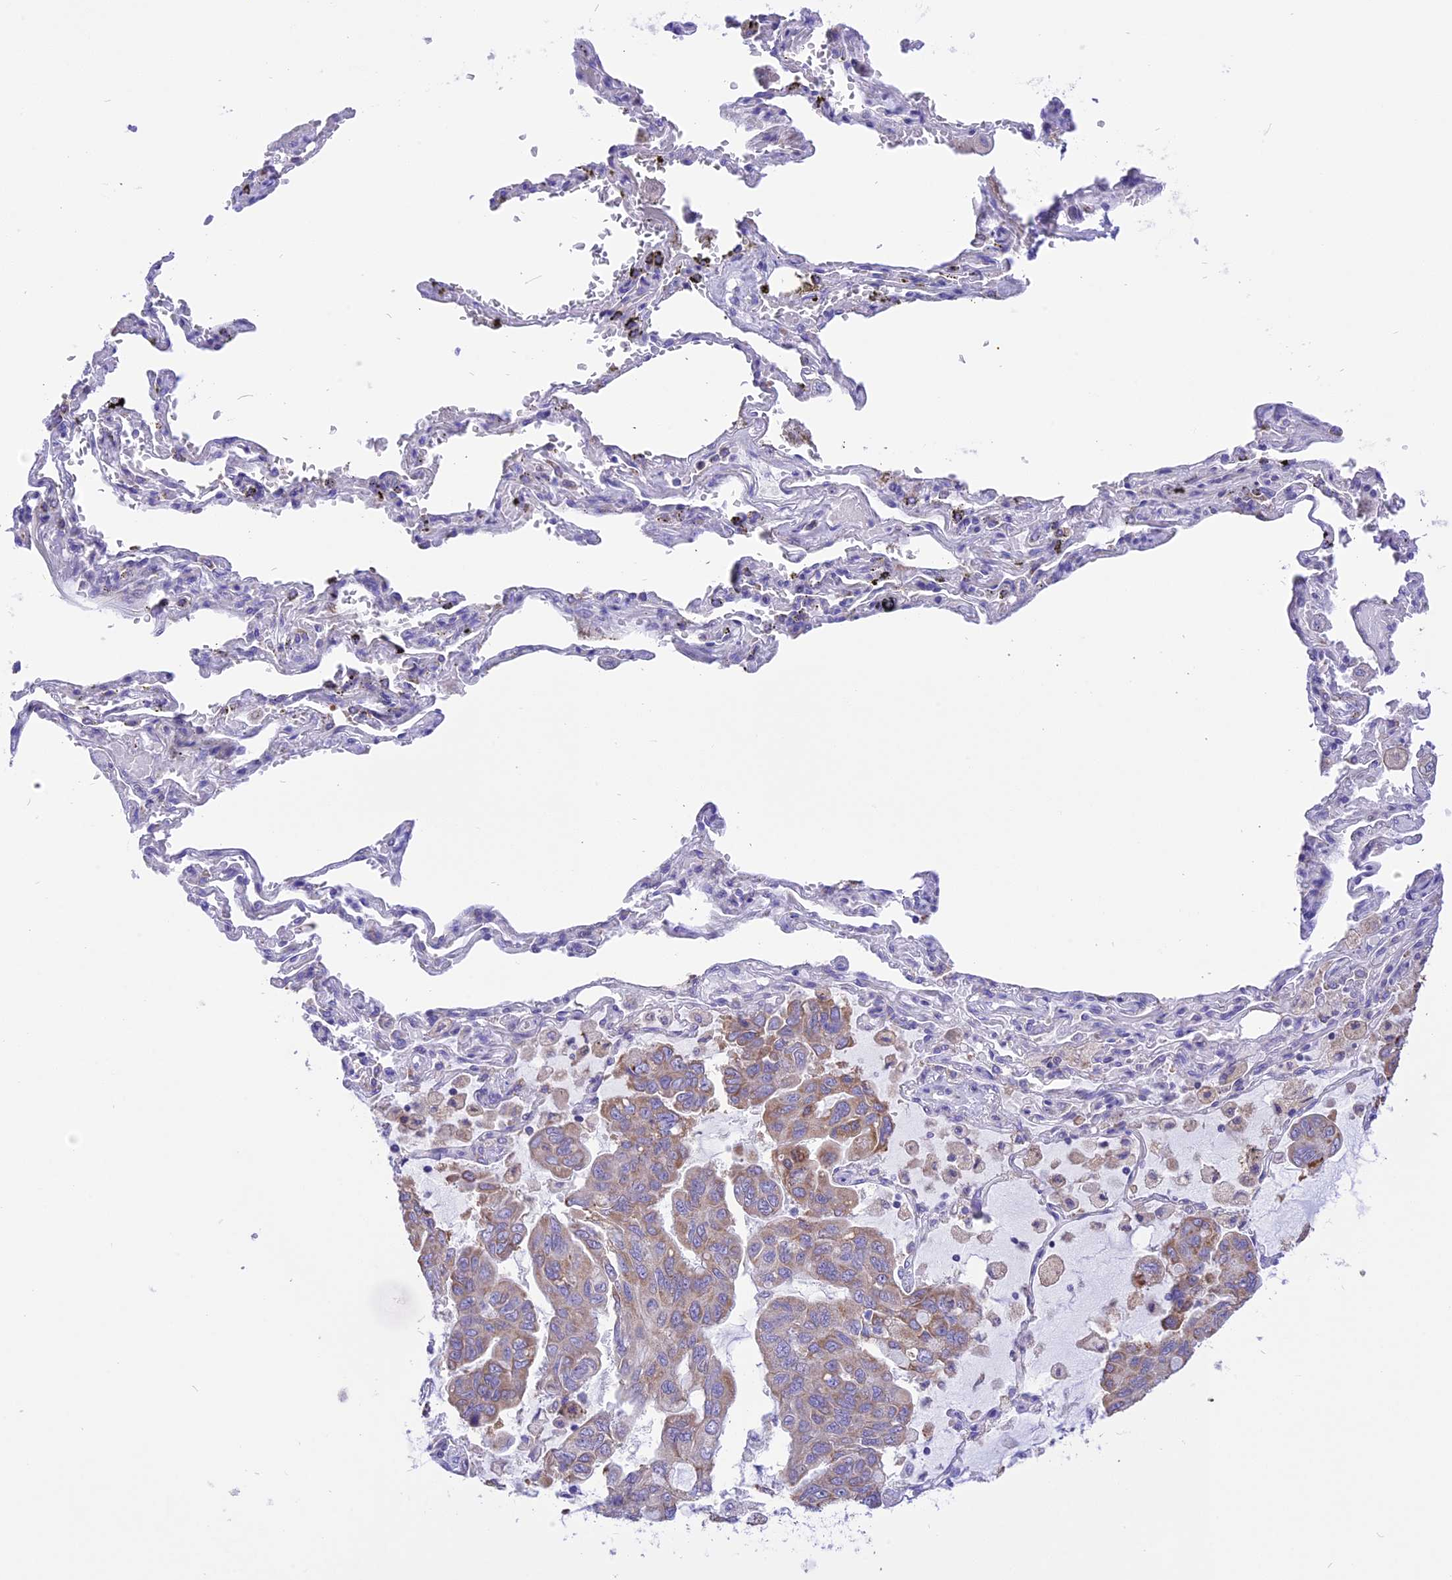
{"staining": {"intensity": "negative", "quantity": "none", "location": "none"}, "tissue": "lung cancer", "cell_type": "Tumor cells", "image_type": "cancer", "snomed": [{"axis": "morphology", "description": "Adenocarcinoma, NOS"}, {"axis": "topography", "description": "Lung"}], "caption": "This is an IHC micrograph of human adenocarcinoma (lung). There is no staining in tumor cells.", "gene": "ARMCX6", "patient": {"sex": "male", "age": 64}}